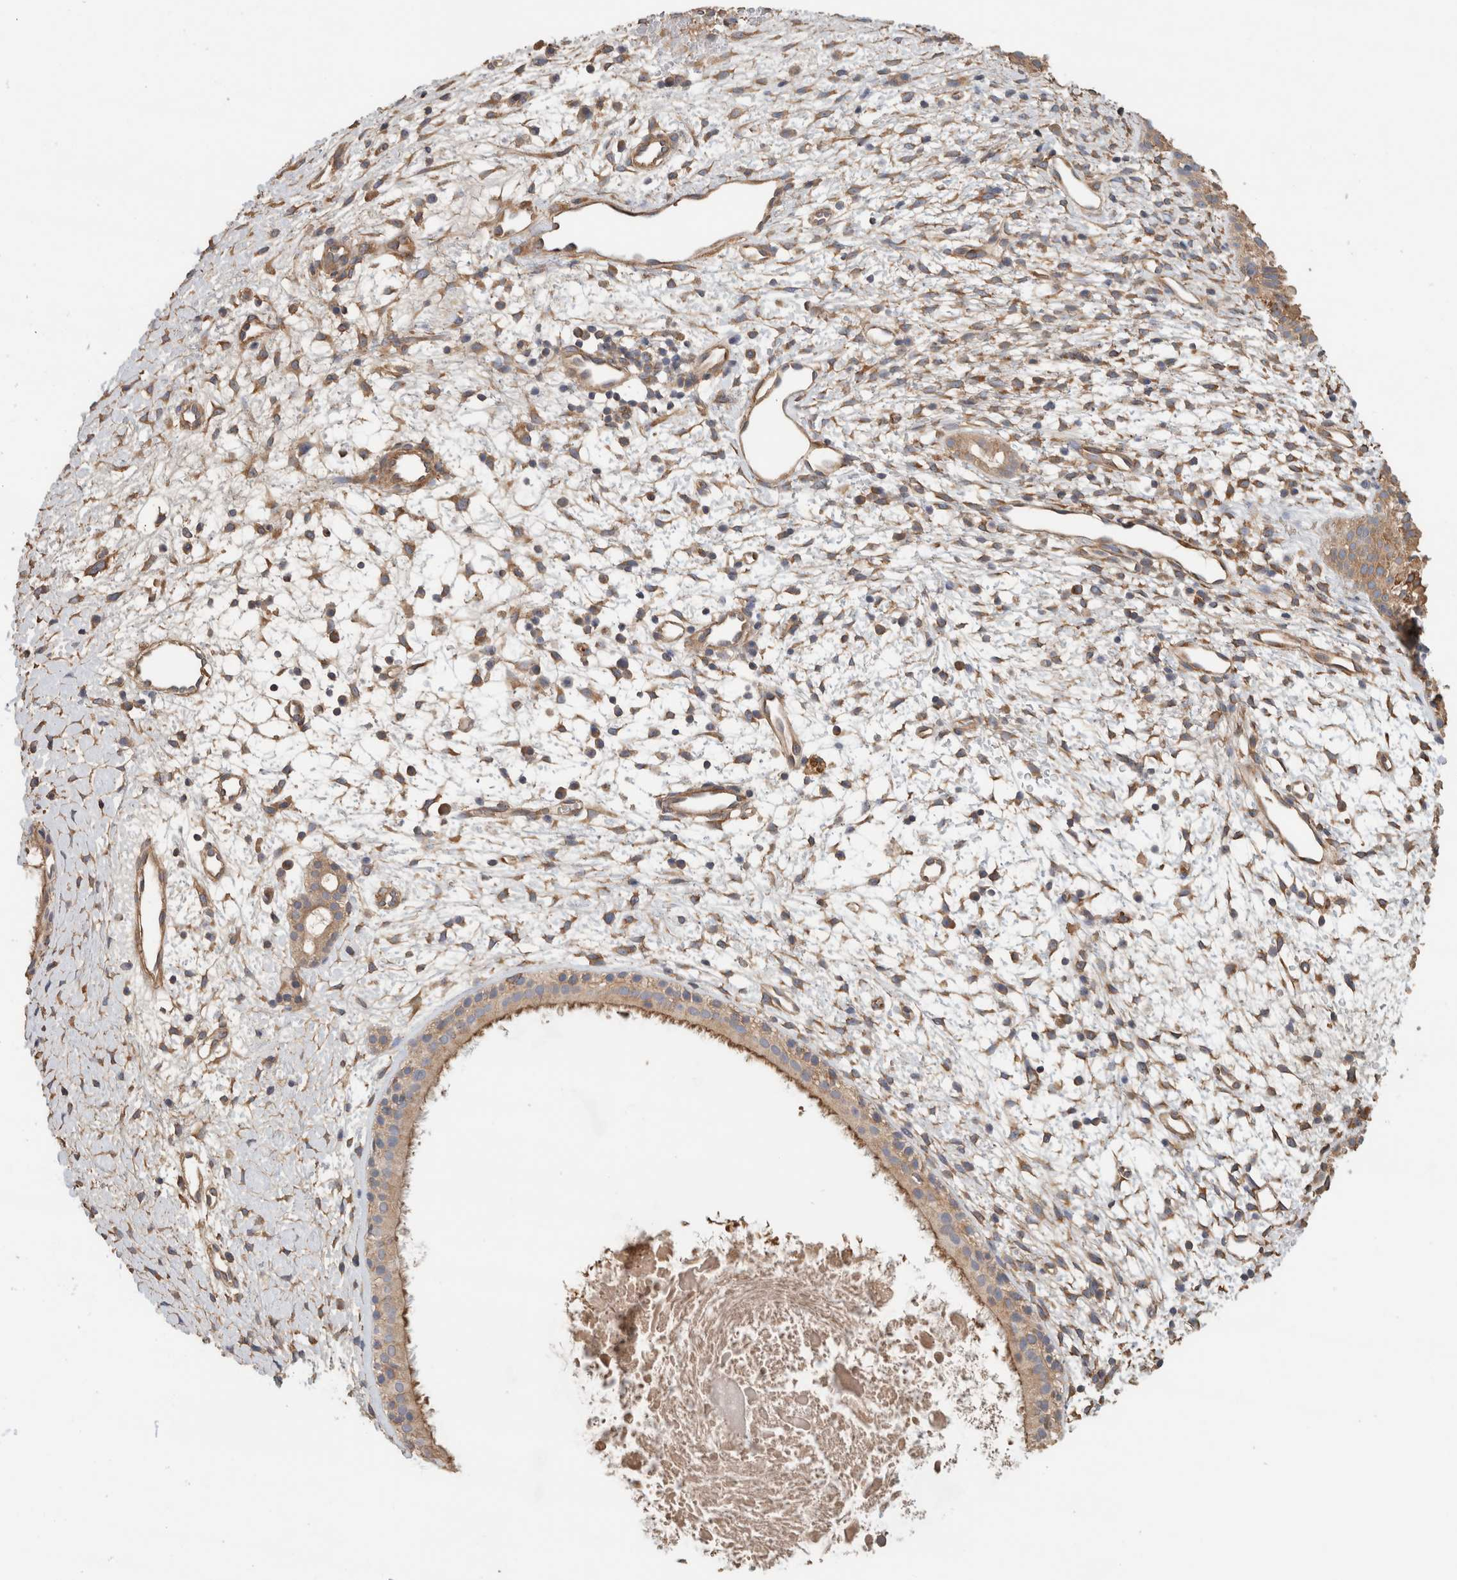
{"staining": {"intensity": "moderate", "quantity": ">75%", "location": "cytoplasmic/membranous"}, "tissue": "nasopharynx", "cell_type": "Respiratory epithelial cells", "image_type": "normal", "snomed": [{"axis": "morphology", "description": "Normal tissue, NOS"}, {"axis": "topography", "description": "Nasopharynx"}], "caption": "Unremarkable nasopharynx displays moderate cytoplasmic/membranous staining in approximately >75% of respiratory epithelial cells.", "gene": "EIF4G3", "patient": {"sex": "male", "age": 22}}